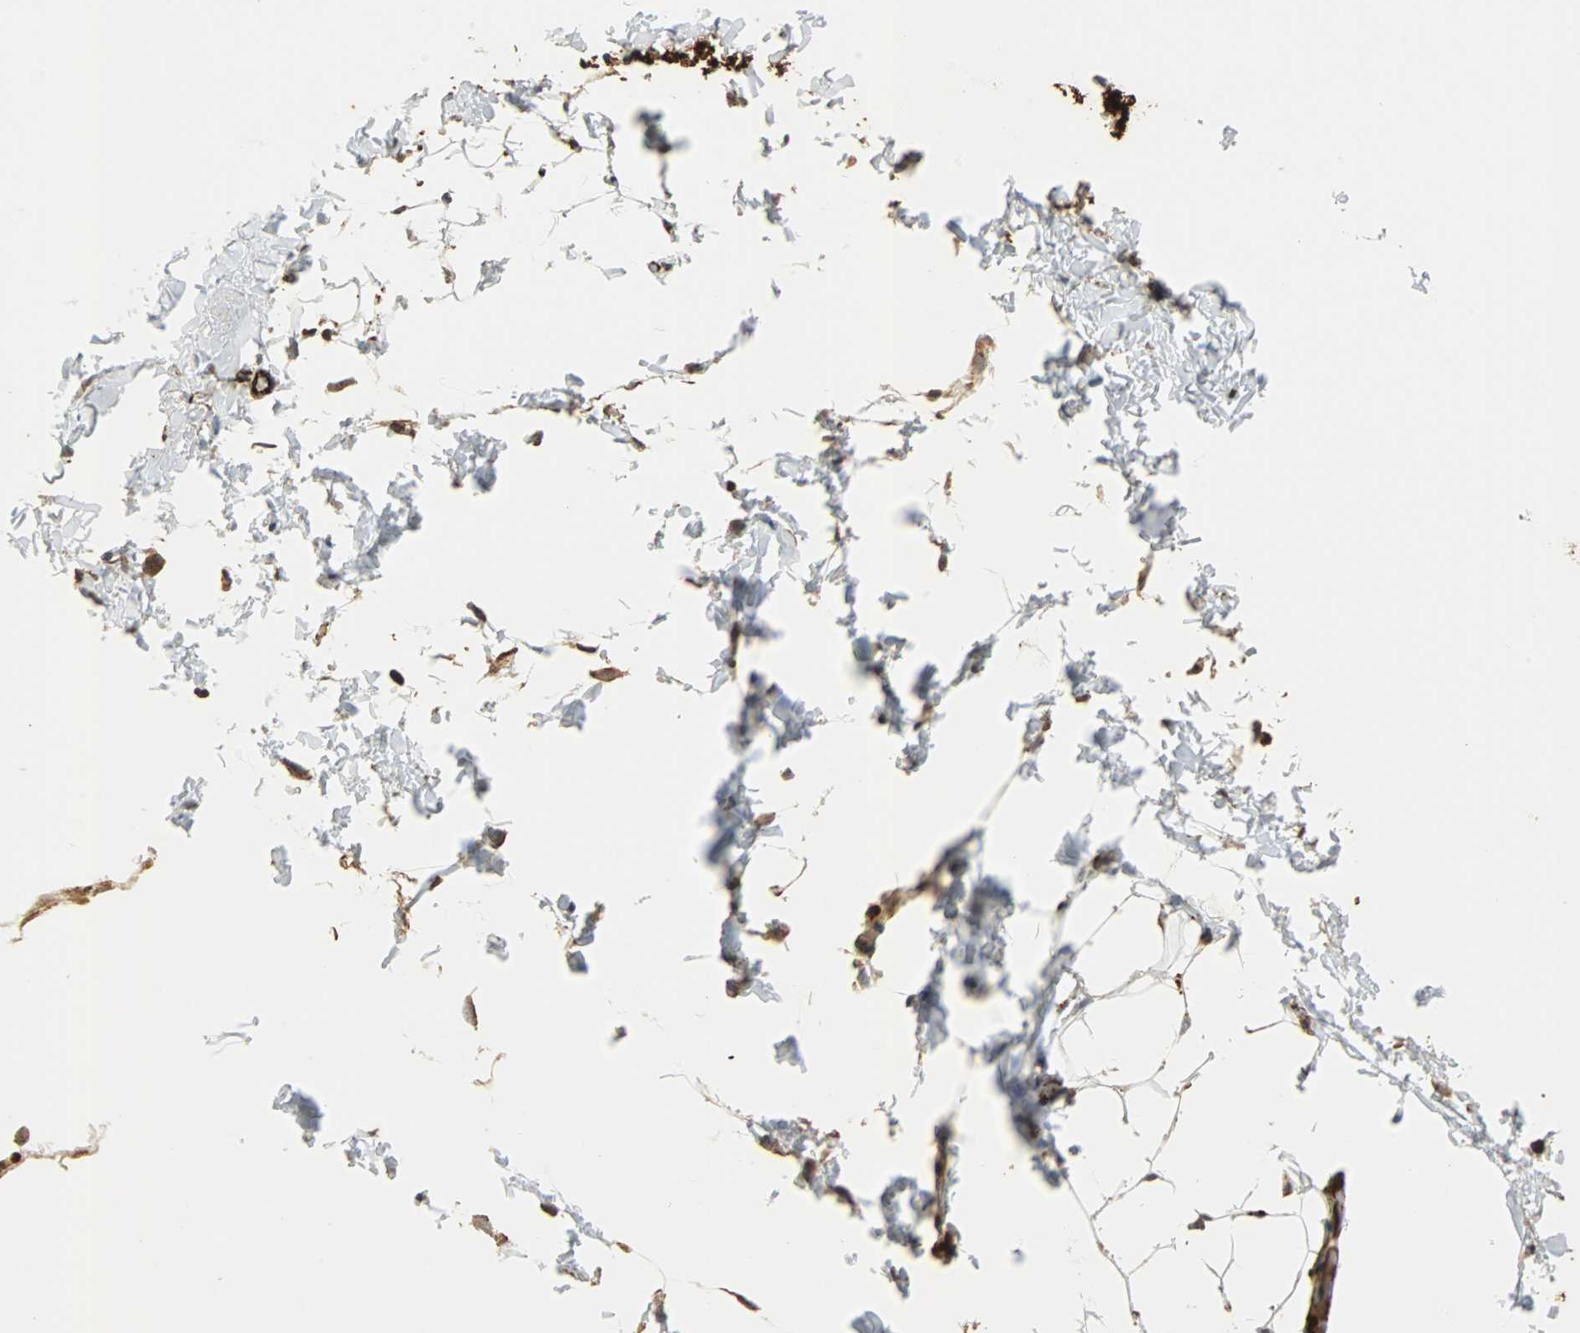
{"staining": {"intensity": "strong", "quantity": ">75%", "location": "cytoplasmic/membranous"}, "tissue": "adipose tissue", "cell_type": "Adipocytes", "image_type": "normal", "snomed": [{"axis": "morphology", "description": "Normal tissue, NOS"}, {"axis": "topography", "description": "Soft tissue"}], "caption": "Adipose tissue stained for a protein (brown) exhibits strong cytoplasmic/membranous positive staining in about >75% of adipocytes.", "gene": "TUBA4A", "patient": {"sex": "male", "age": 26}}